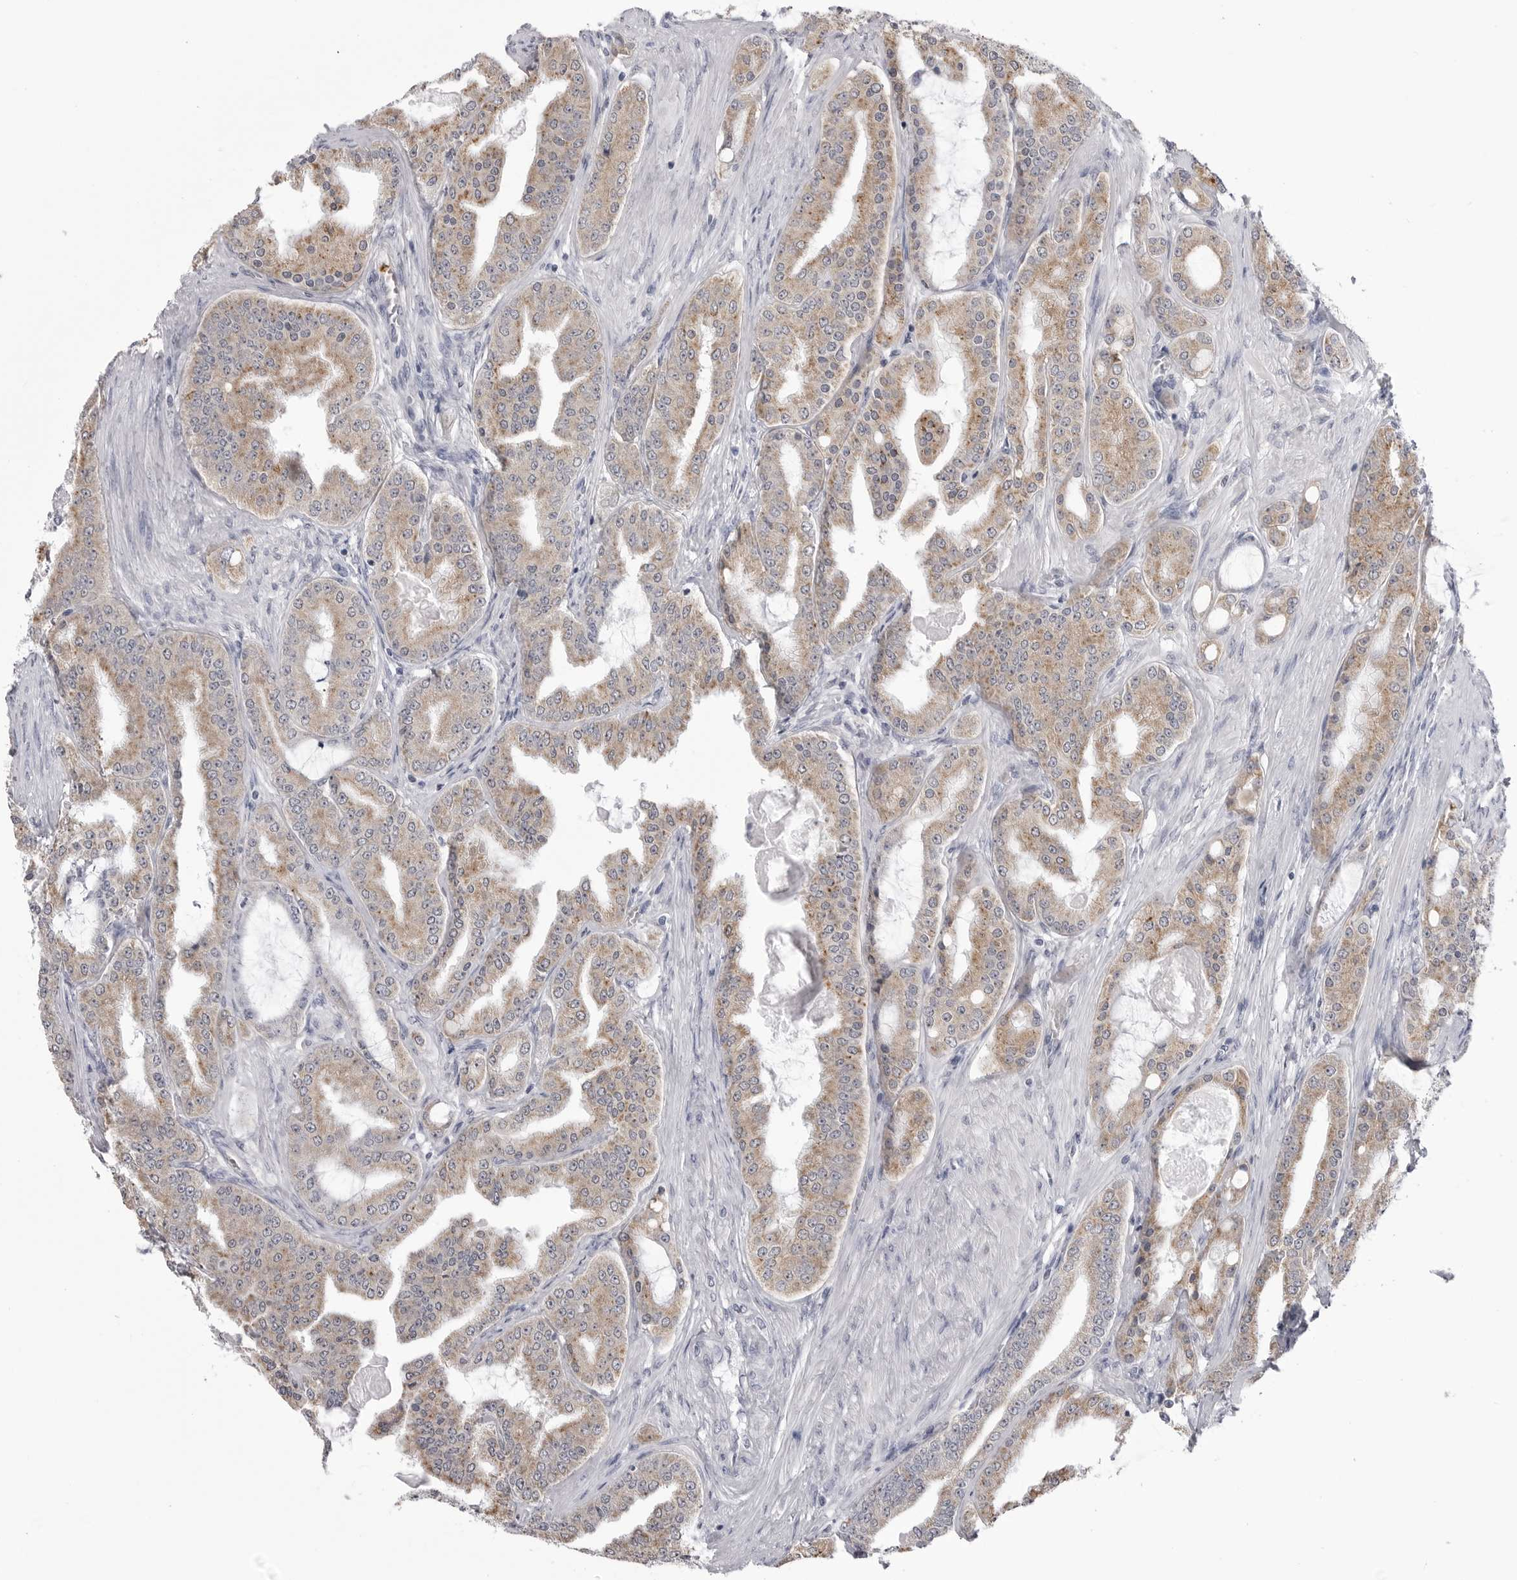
{"staining": {"intensity": "weak", "quantity": ">75%", "location": "cytoplasmic/membranous"}, "tissue": "prostate cancer", "cell_type": "Tumor cells", "image_type": "cancer", "snomed": [{"axis": "morphology", "description": "Adenocarcinoma, High grade"}, {"axis": "topography", "description": "Prostate"}], "caption": "Tumor cells show weak cytoplasmic/membranous expression in approximately >75% of cells in prostate high-grade adenocarcinoma.", "gene": "STAP2", "patient": {"sex": "male", "age": 60}}